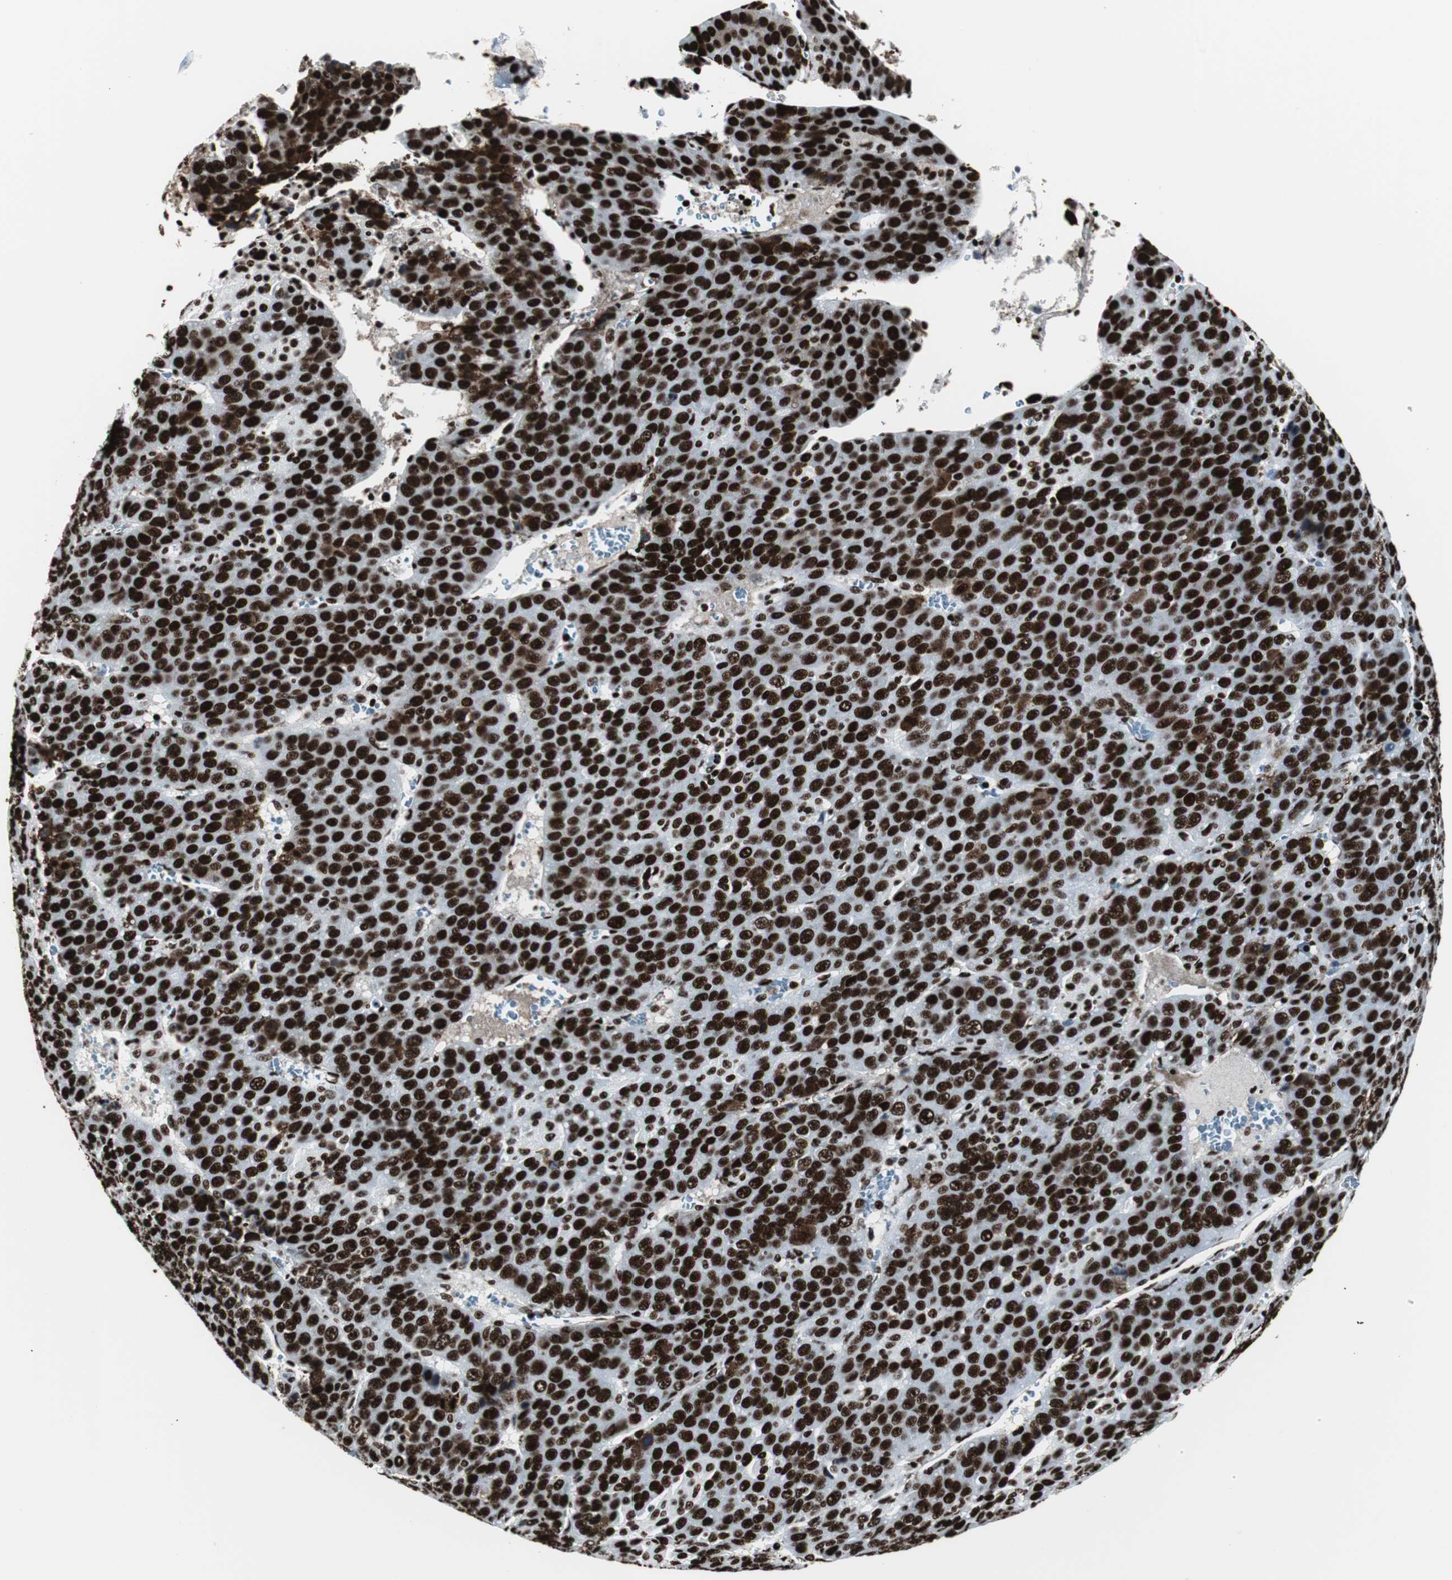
{"staining": {"intensity": "strong", "quantity": ">75%", "location": "nuclear"}, "tissue": "liver cancer", "cell_type": "Tumor cells", "image_type": "cancer", "snomed": [{"axis": "morphology", "description": "Carcinoma, Hepatocellular, NOS"}, {"axis": "topography", "description": "Liver"}], "caption": "Brown immunohistochemical staining in liver hepatocellular carcinoma displays strong nuclear positivity in about >75% of tumor cells.", "gene": "NCL", "patient": {"sex": "female", "age": 53}}